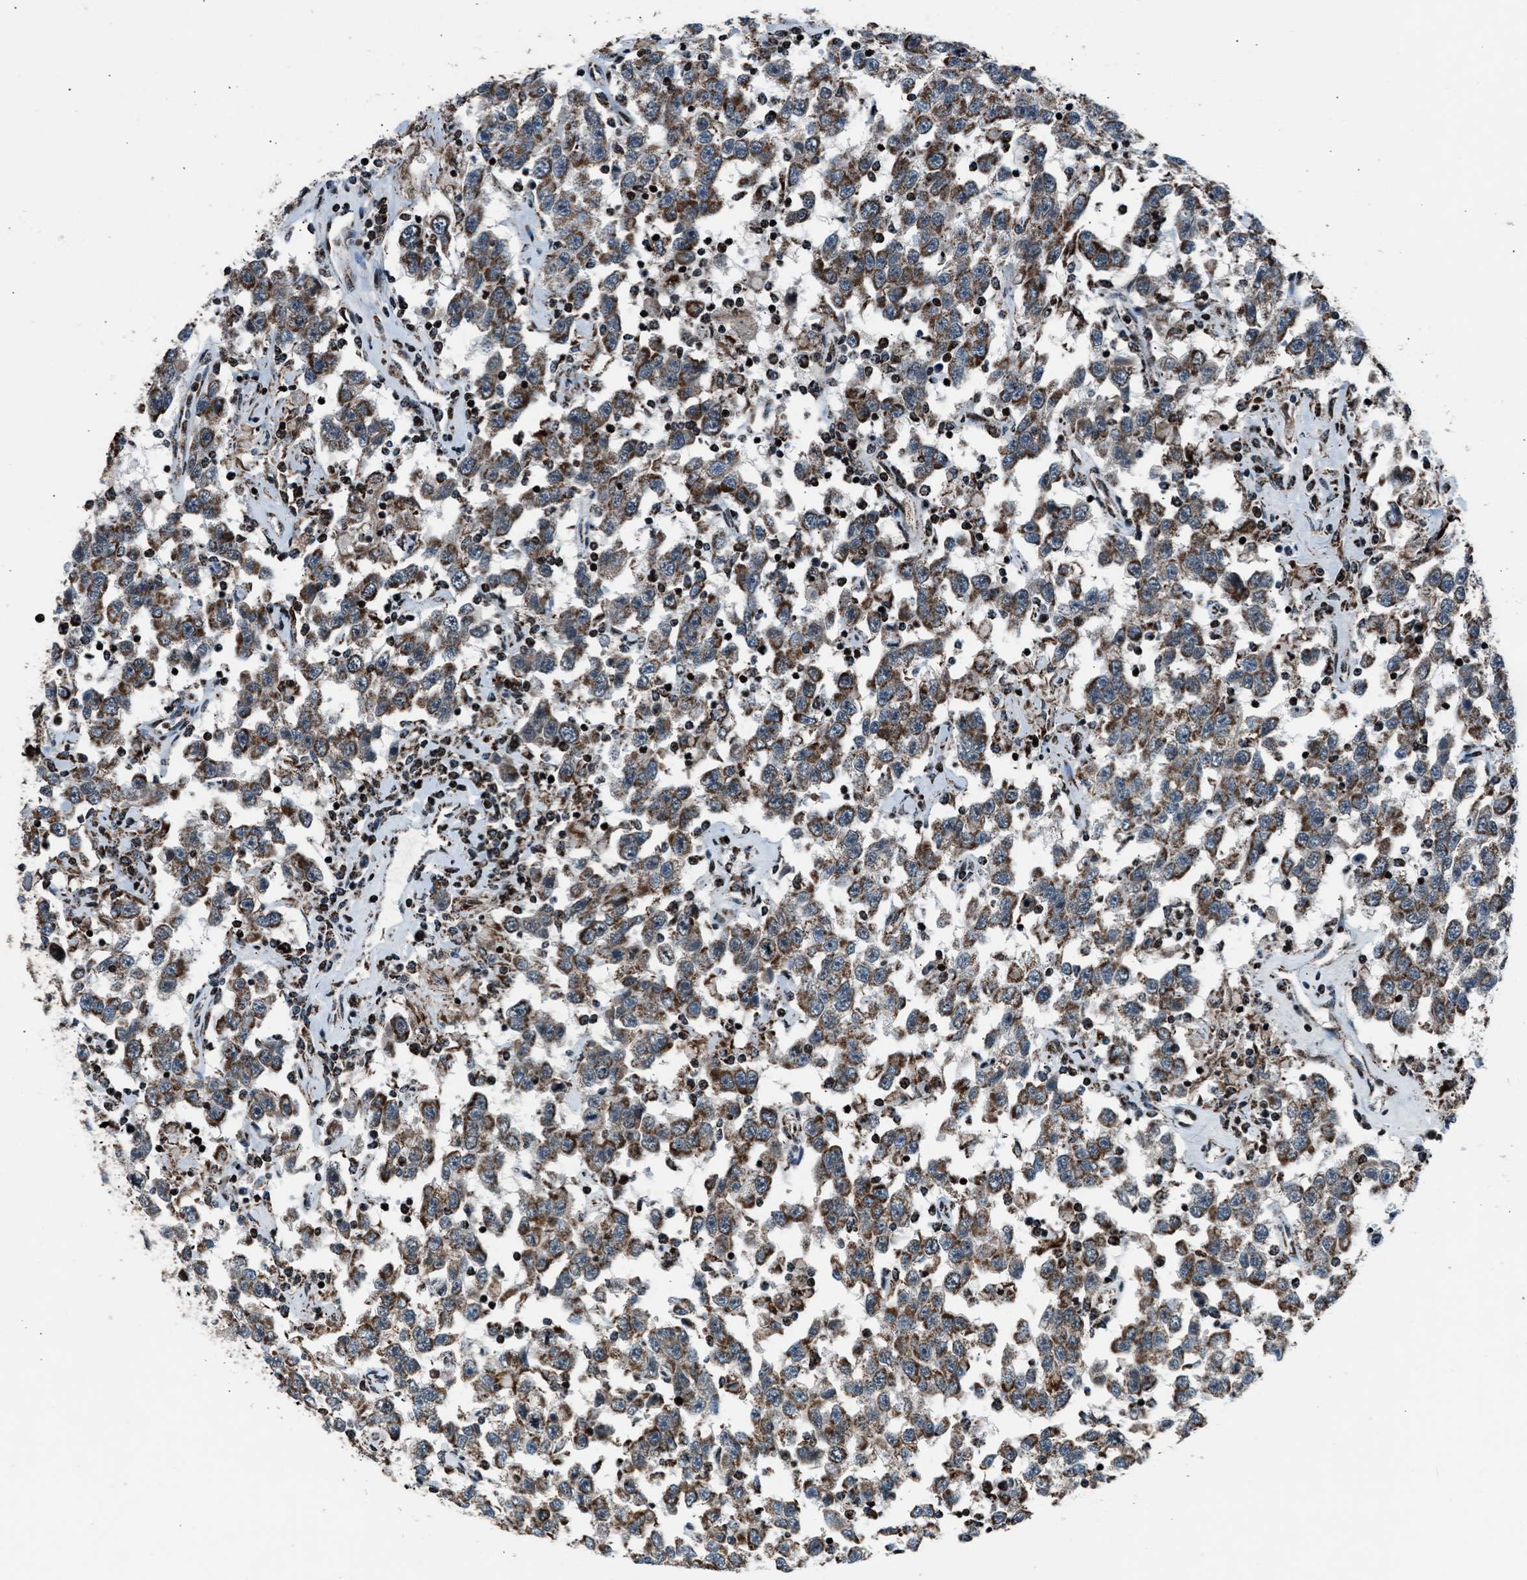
{"staining": {"intensity": "moderate", "quantity": ">75%", "location": "cytoplasmic/membranous"}, "tissue": "testis cancer", "cell_type": "Tumor cells", "image_type": "cancer", "snomed": [{"axis": "morphology", "description": "Seminoma, NOS"}, {"axis": "topography", "description": "Testis"}], "caption": "Protein staining of testis cancer tissue displays moderate cytoplasmic/membranous staining in approximately >75% of tumor cells.", "gene": "MORC3", "patient": {"sex": "male", "age": 41}}